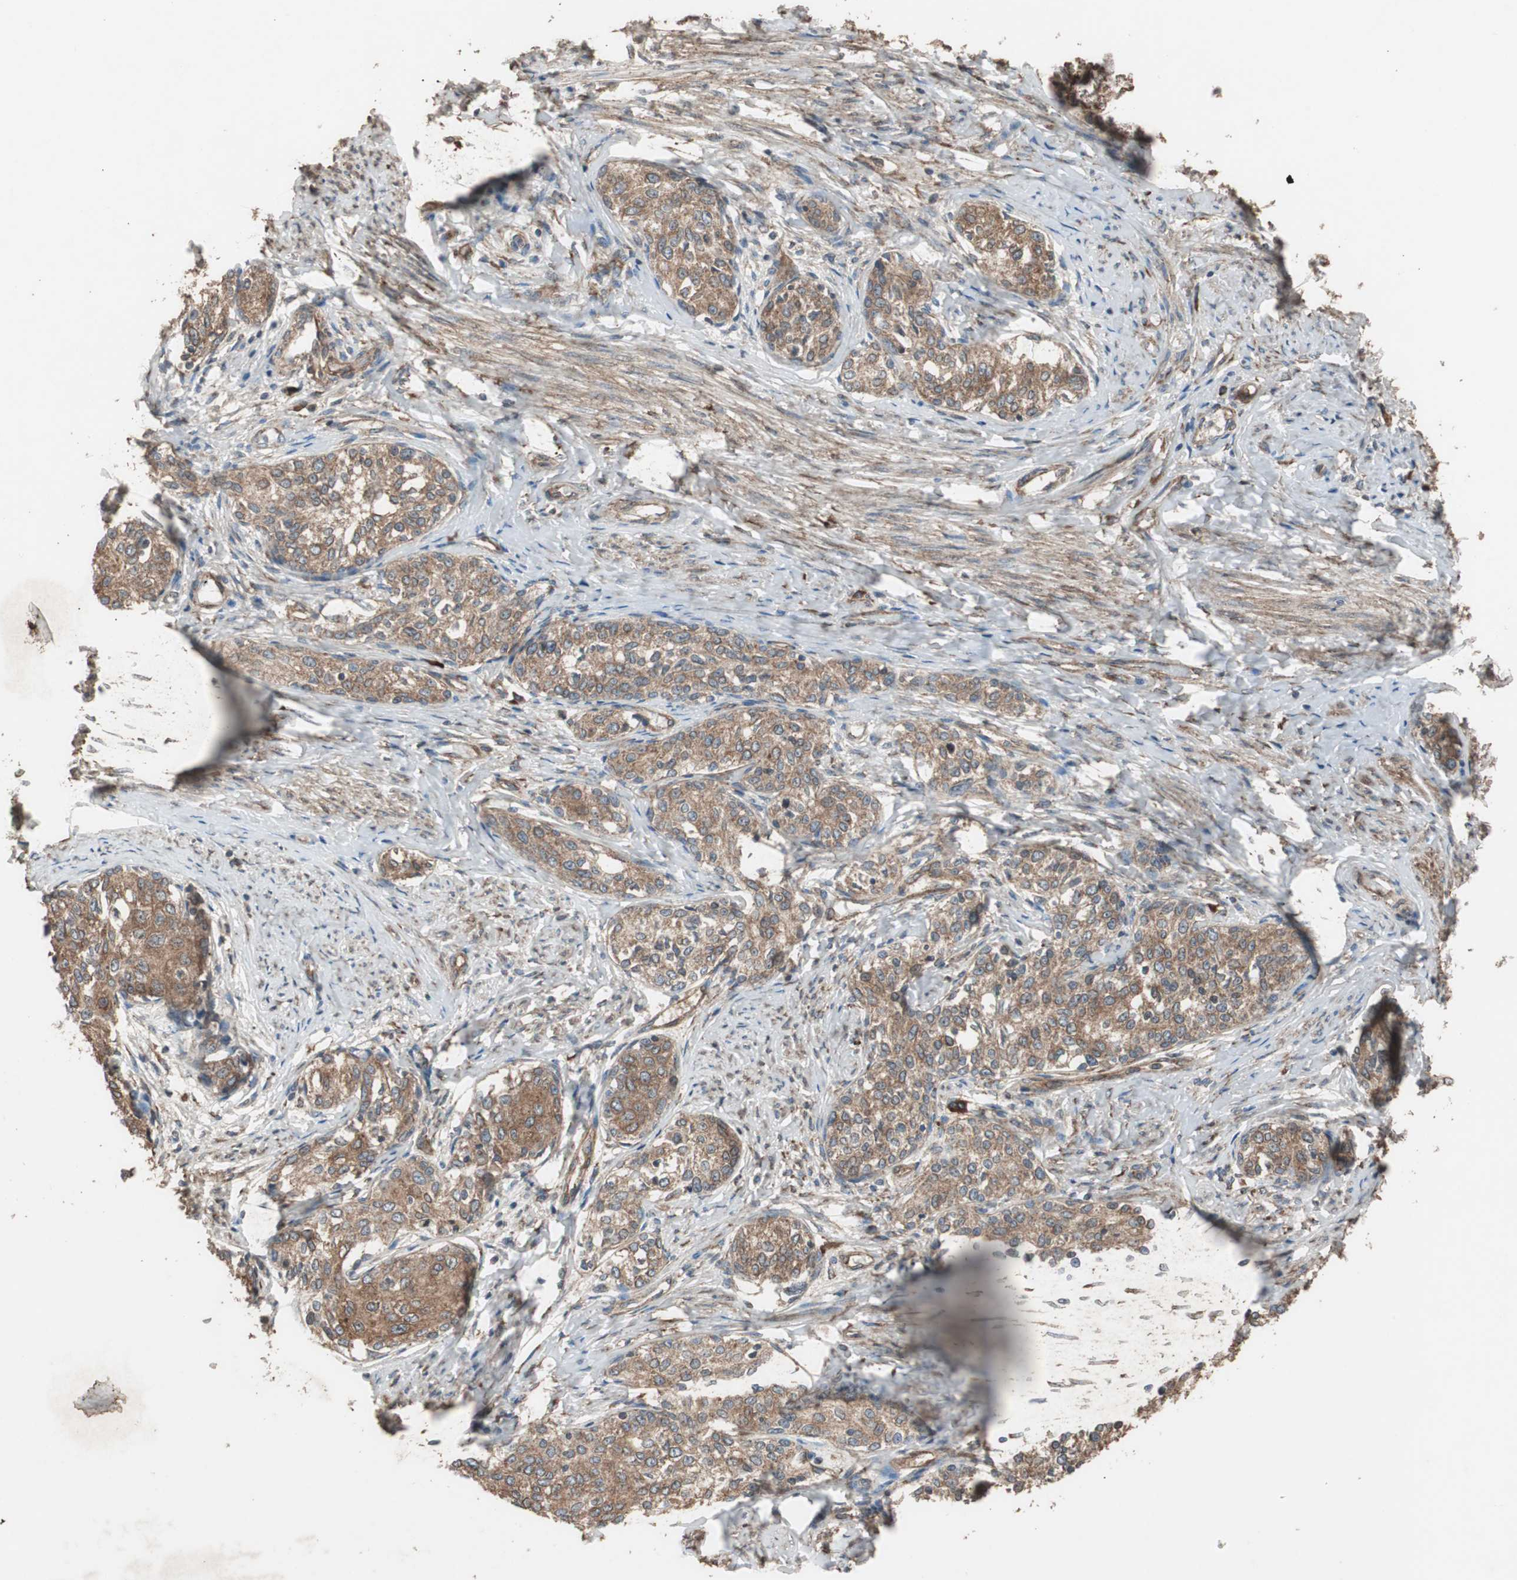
{"staining": {"intensity": "strong", "quantity": ">75%", "location": "cytoplasmic/membranous"}, "tissue": "cervical cancer", "cell_type": "Tumor cells", "image_type": "cancer", "snomed": [{"axis": "morphology", "description": "Squamous cell carcinoma, NOS"}, {"axis": "morphology", "description": "Adenocarcinoma, NOS"}, {"axis": "topography", "description": "Cervix"}], "caption": "Immunohistochemistry histopathology image of human adenocarcinoma (cervical) stained for a protein (brown), which displays high levels of strong cytoplasmic/membranous staining in about >75% of tumor cells.", "gene": "LZTS1", "patient": {"sex": "female", "age": 52}}